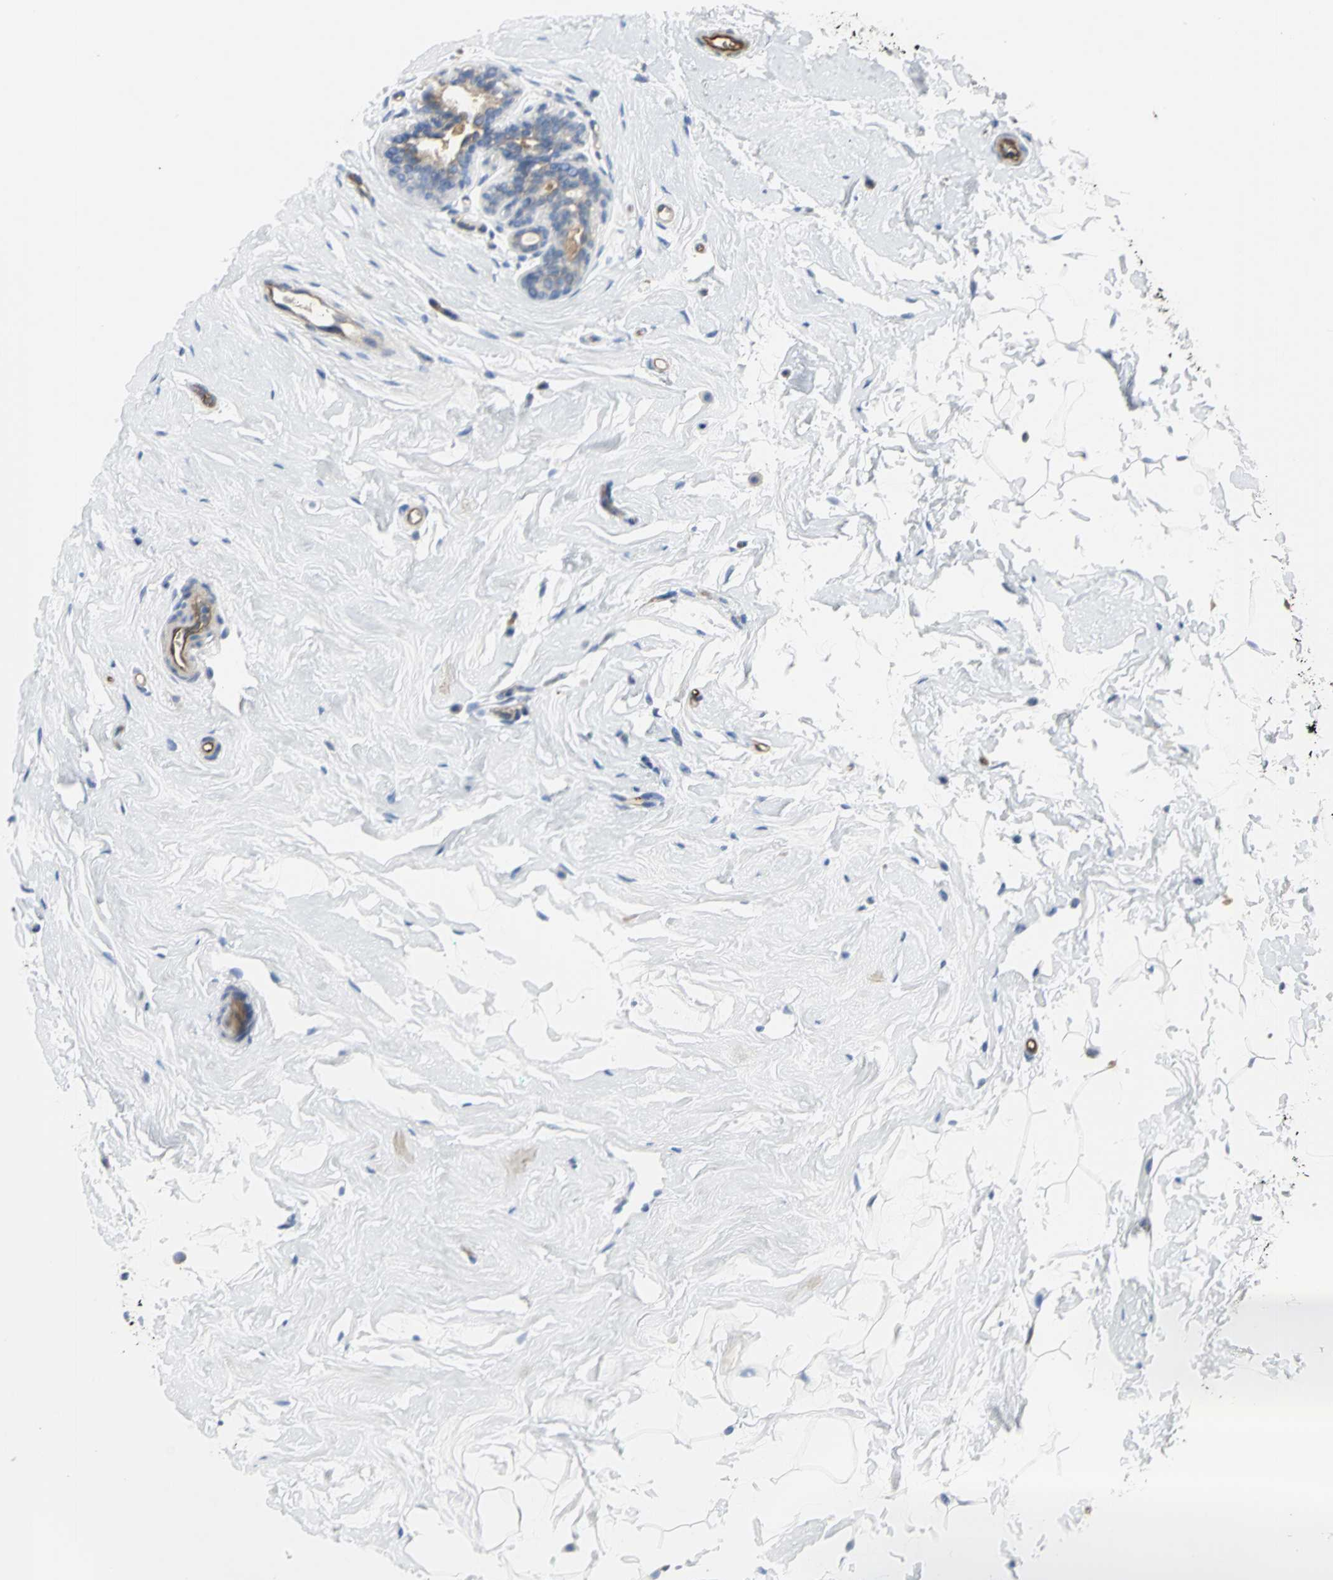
{"staining": {"intensity": "negative", "quantity": "none", "location": "none"}, "tissue": "breast", "cell_type": "Adipocytes", "image_type": "normal", "snomed": [{"axis": "morphology", "description": "Normal tissue, NOS"}, {"axis": "topography", "description": "Breast"}], "caption": "Immunohistochemistry of benign breast shows no expression in adipocytes. The staining was performed using DAB to visualize the protein expression in brown, while the nuclei were stained in blue with hematoxylin (Magnification: 20x).", "gene": "CHRNB1", "patient": {"sex": "female", "age": 52}}